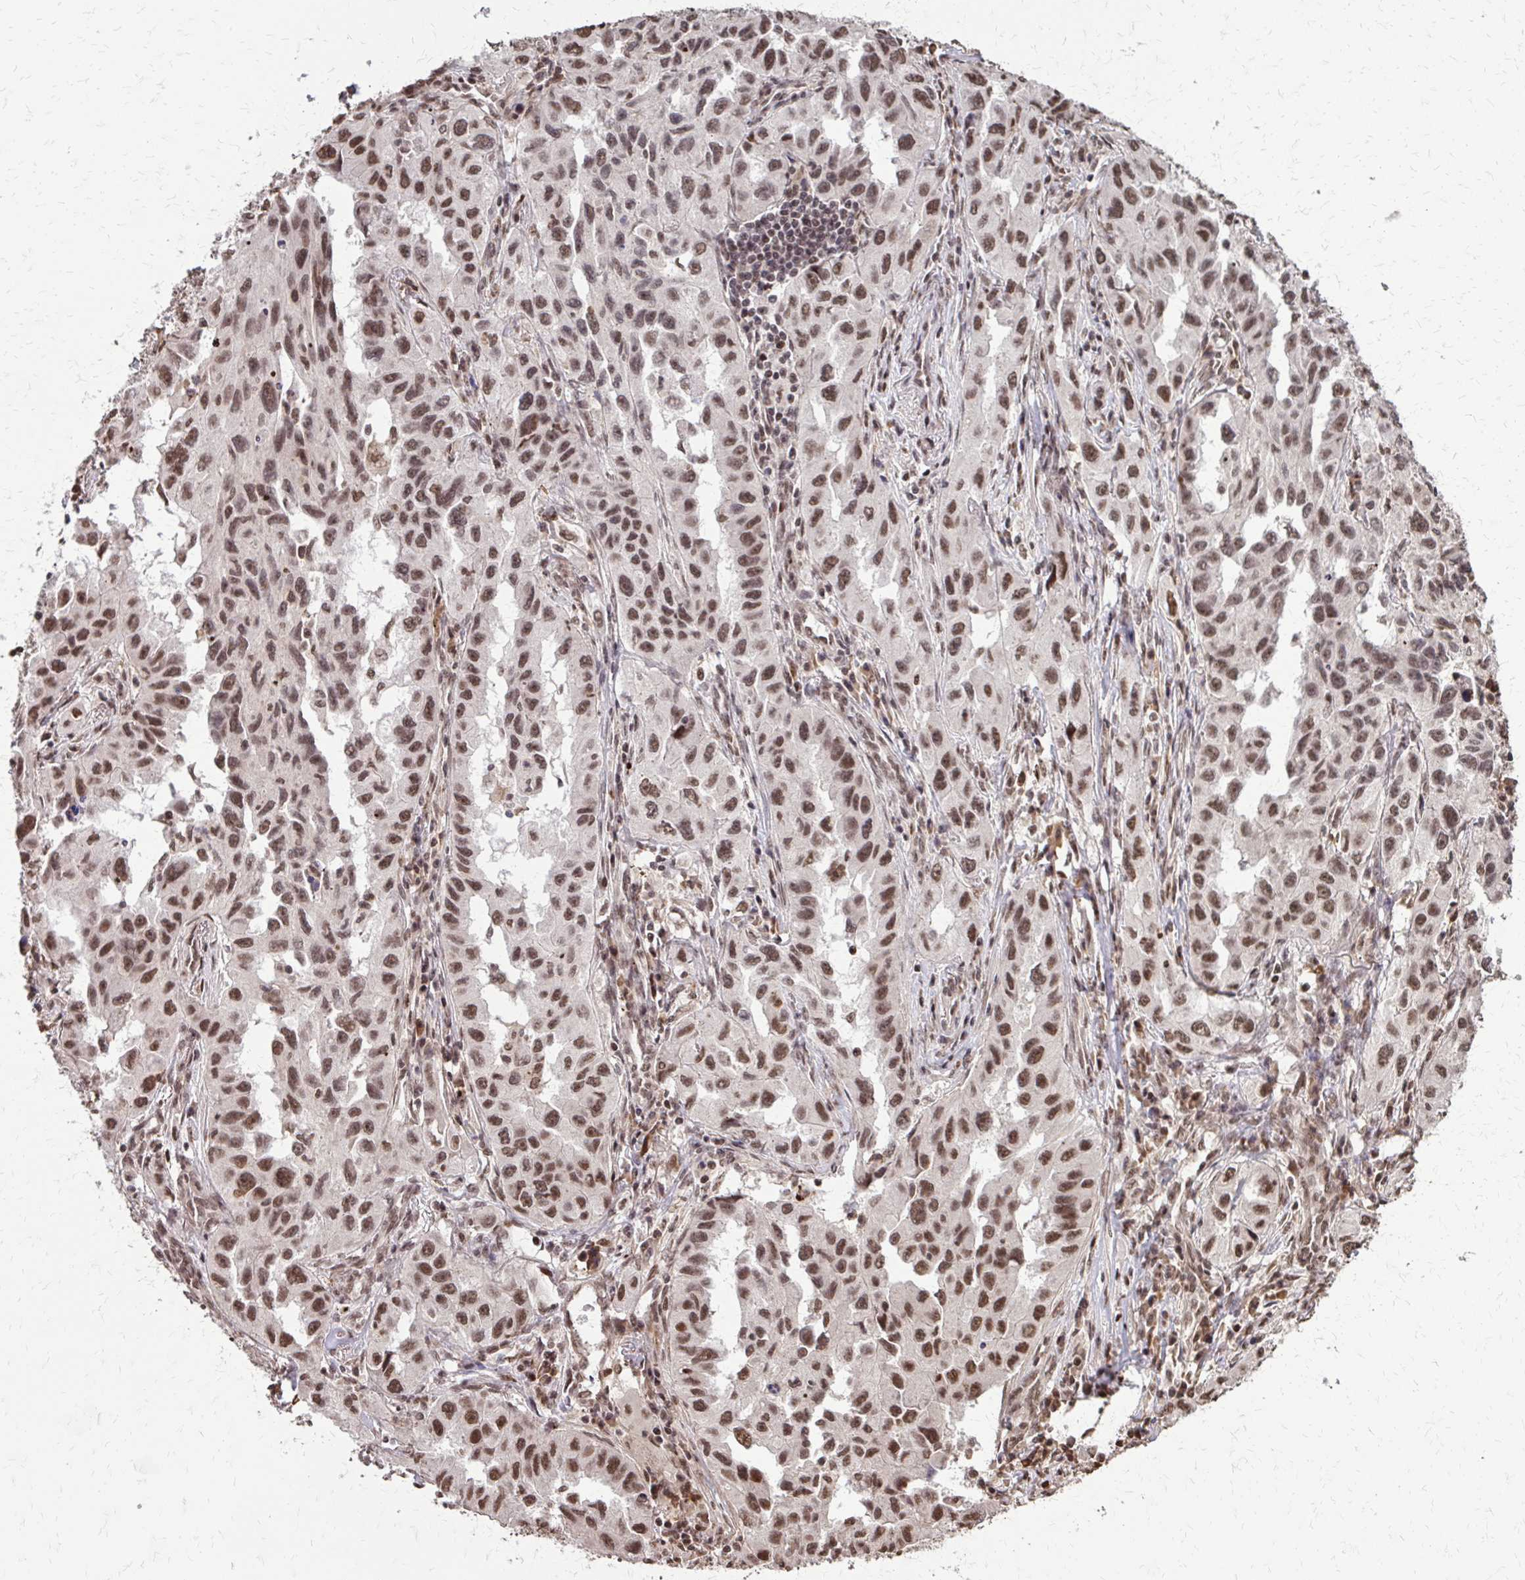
{"staining": {"intensity": "moderate", "quantity": ">75%", "location": "nuclear"}, "tissue": "lung cancer", "cell_type": "Tumor cells", "image_type": "cancer", "snomed": [{"axis": "morphology", "description": "Adenocarcinoma, NOS"}, {"axis": "topography", "description": "Lung"}], "caption": "Immunohistochemistry of lung cancer demonstrates medium levels of moderate nuclear positivity in approximately >75% of tumor cells.", "gene": "SS18", "patient": {"sex": "female", "age": 73}}